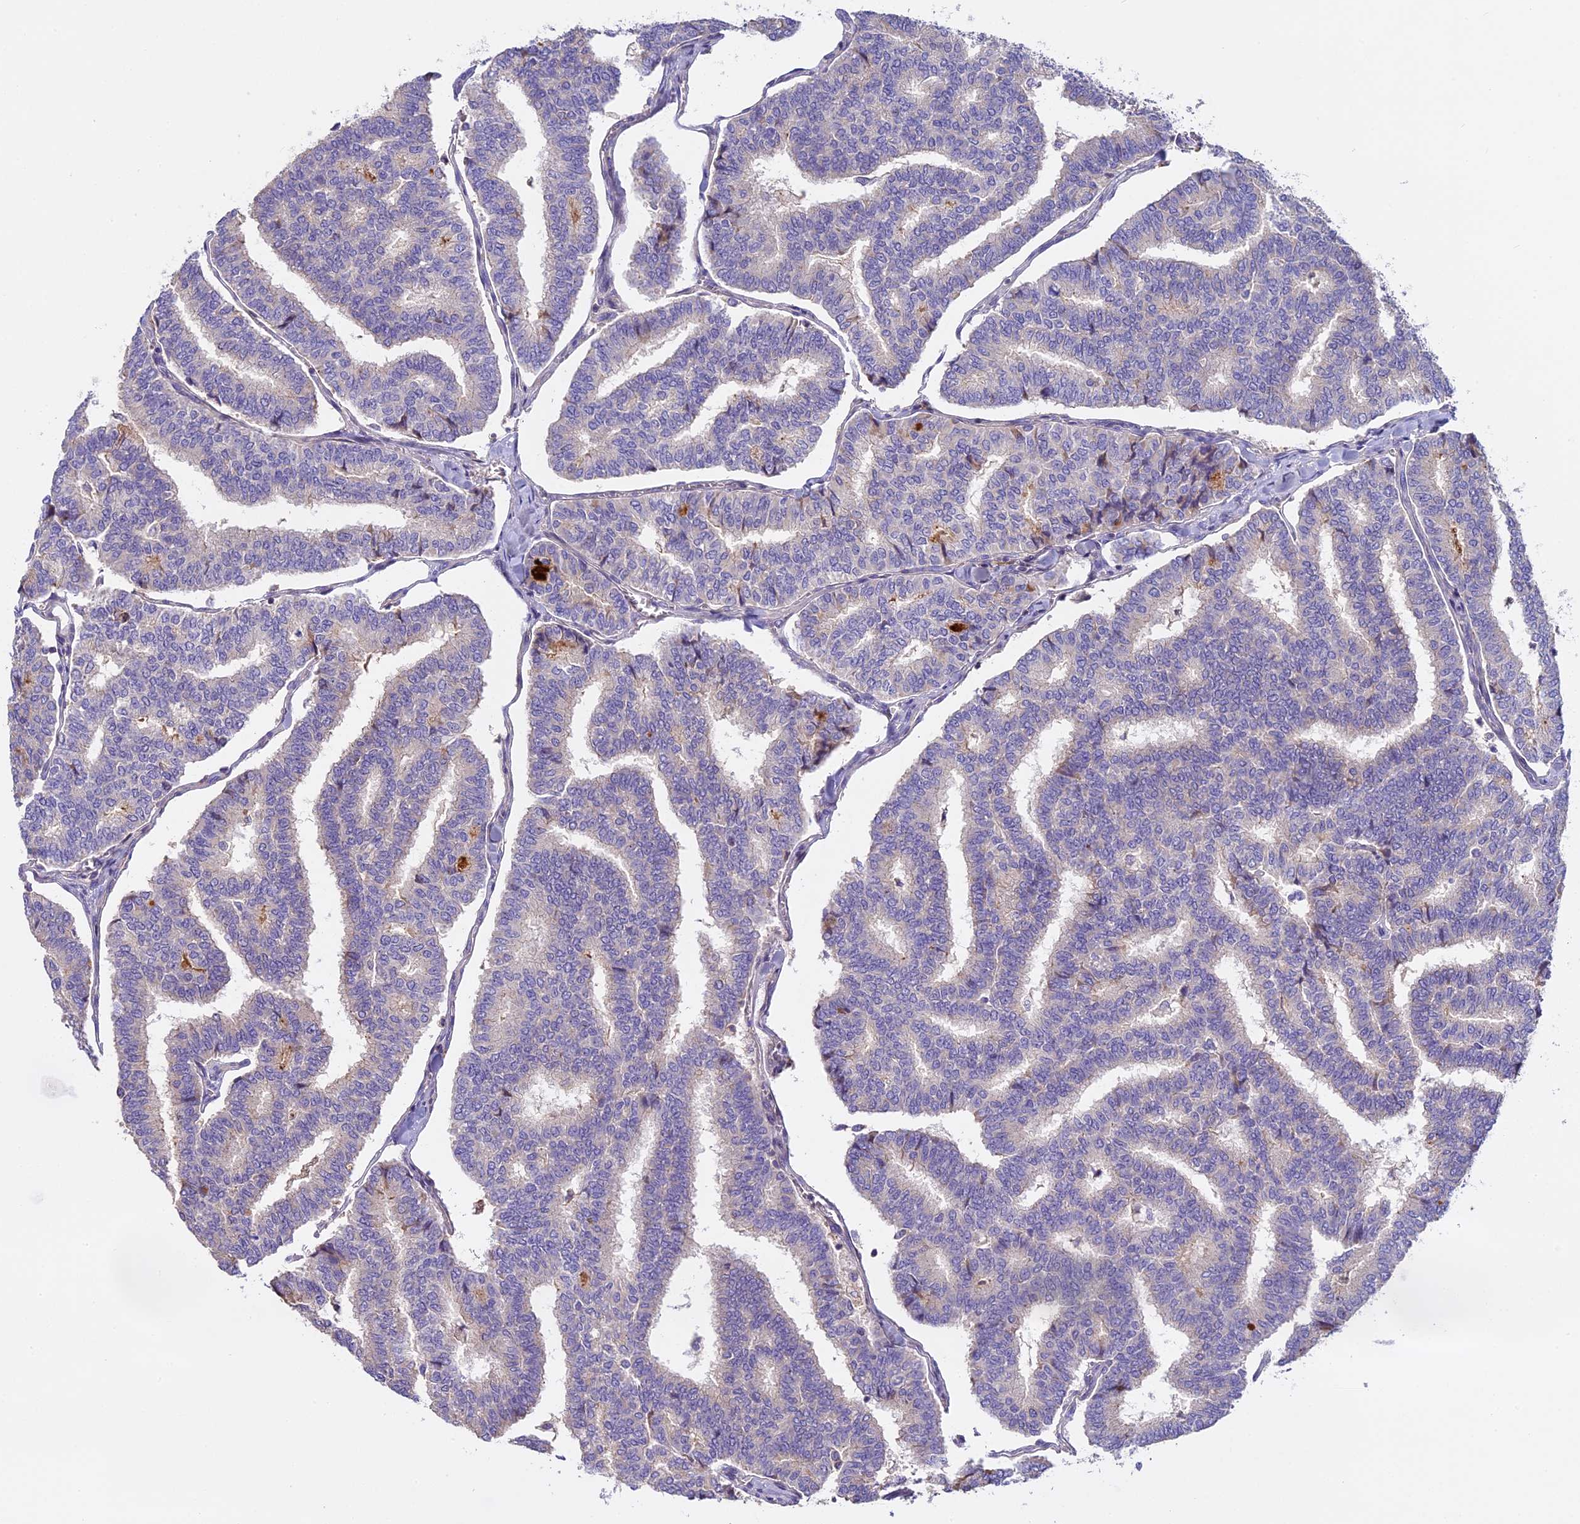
{"staining": {"intensity": "negative", "quantity": "none", "location": "none"}, "tissue": "thyroid cancer", "cell_type": "Tumor cells", "image_type": "cancer", "snomed": [{"axis": "morphology", "description": "Papillary adenocarcinoma, NOS"}, {"axis": "topography", "description": "Thyroid gland"}], "caption": "IHC micrograph of thyroid cancer stained for a protein (brown), which reveals no positivity in tumor cells. (DAB IHC visualized using brightfield microscopy, high magnification).", "gene": "FAM98C", "patient": {"sex": "female", "age": 35}}